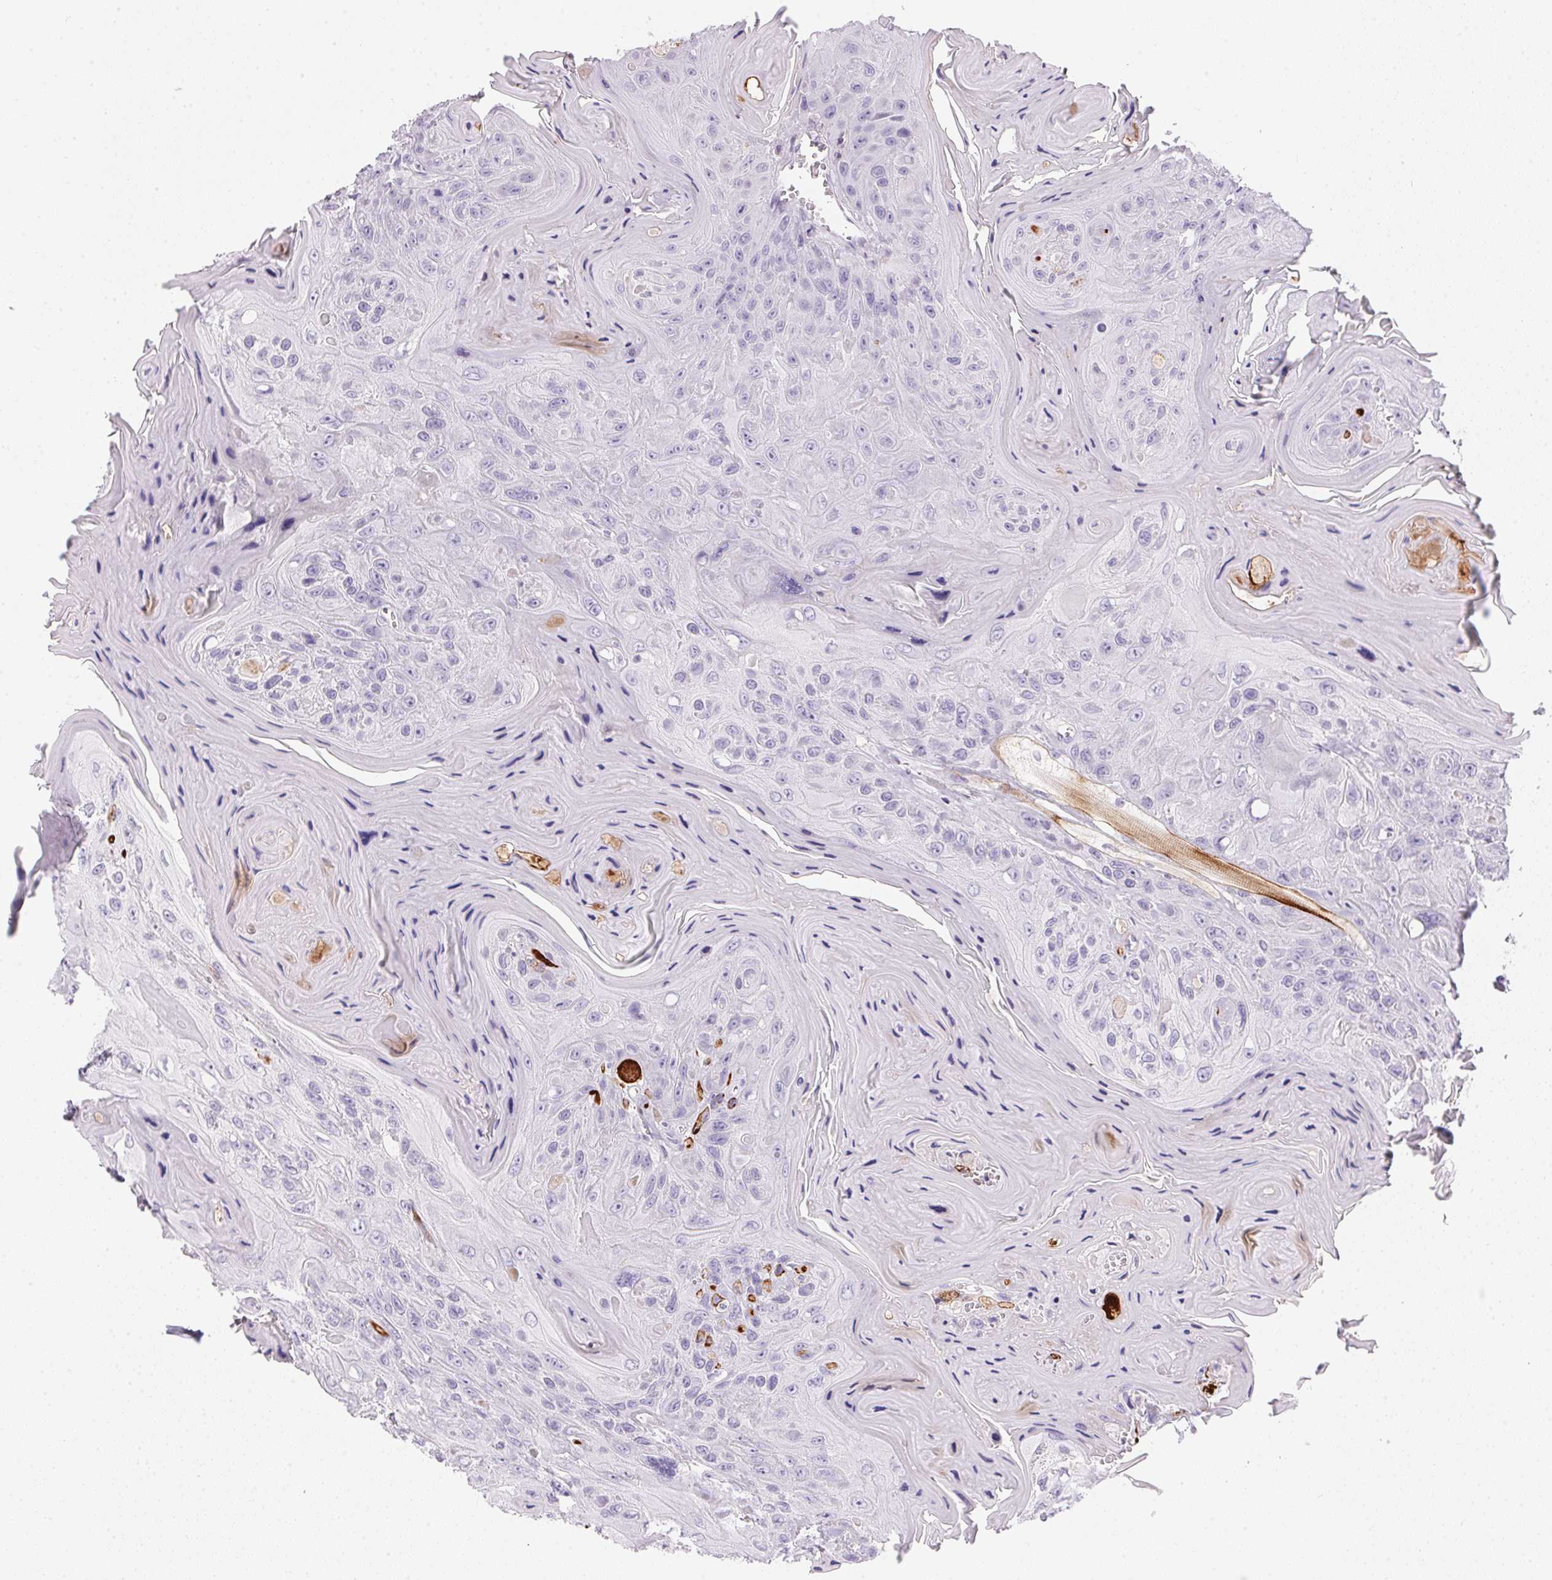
{"staining": {"intensity": "negative", "quantity": "none", "location": "none"}, "tissue": "head and neck cancer", "cell_type": "Tumor cells", "image_type": "cancer", "snomed": [{"axis": "morphology", "description": "Squamous cell carcinoma, NOS"}, {"axis": "topography", "description": "Head-Neck"}], "caption": "Protein analysis of head and neck cancer (squamous cell carcinoma) demonstrates no significant positivity in tumor cells.", "gene": "ECPAS", "patient": {"sex": "female", "age": 59}}